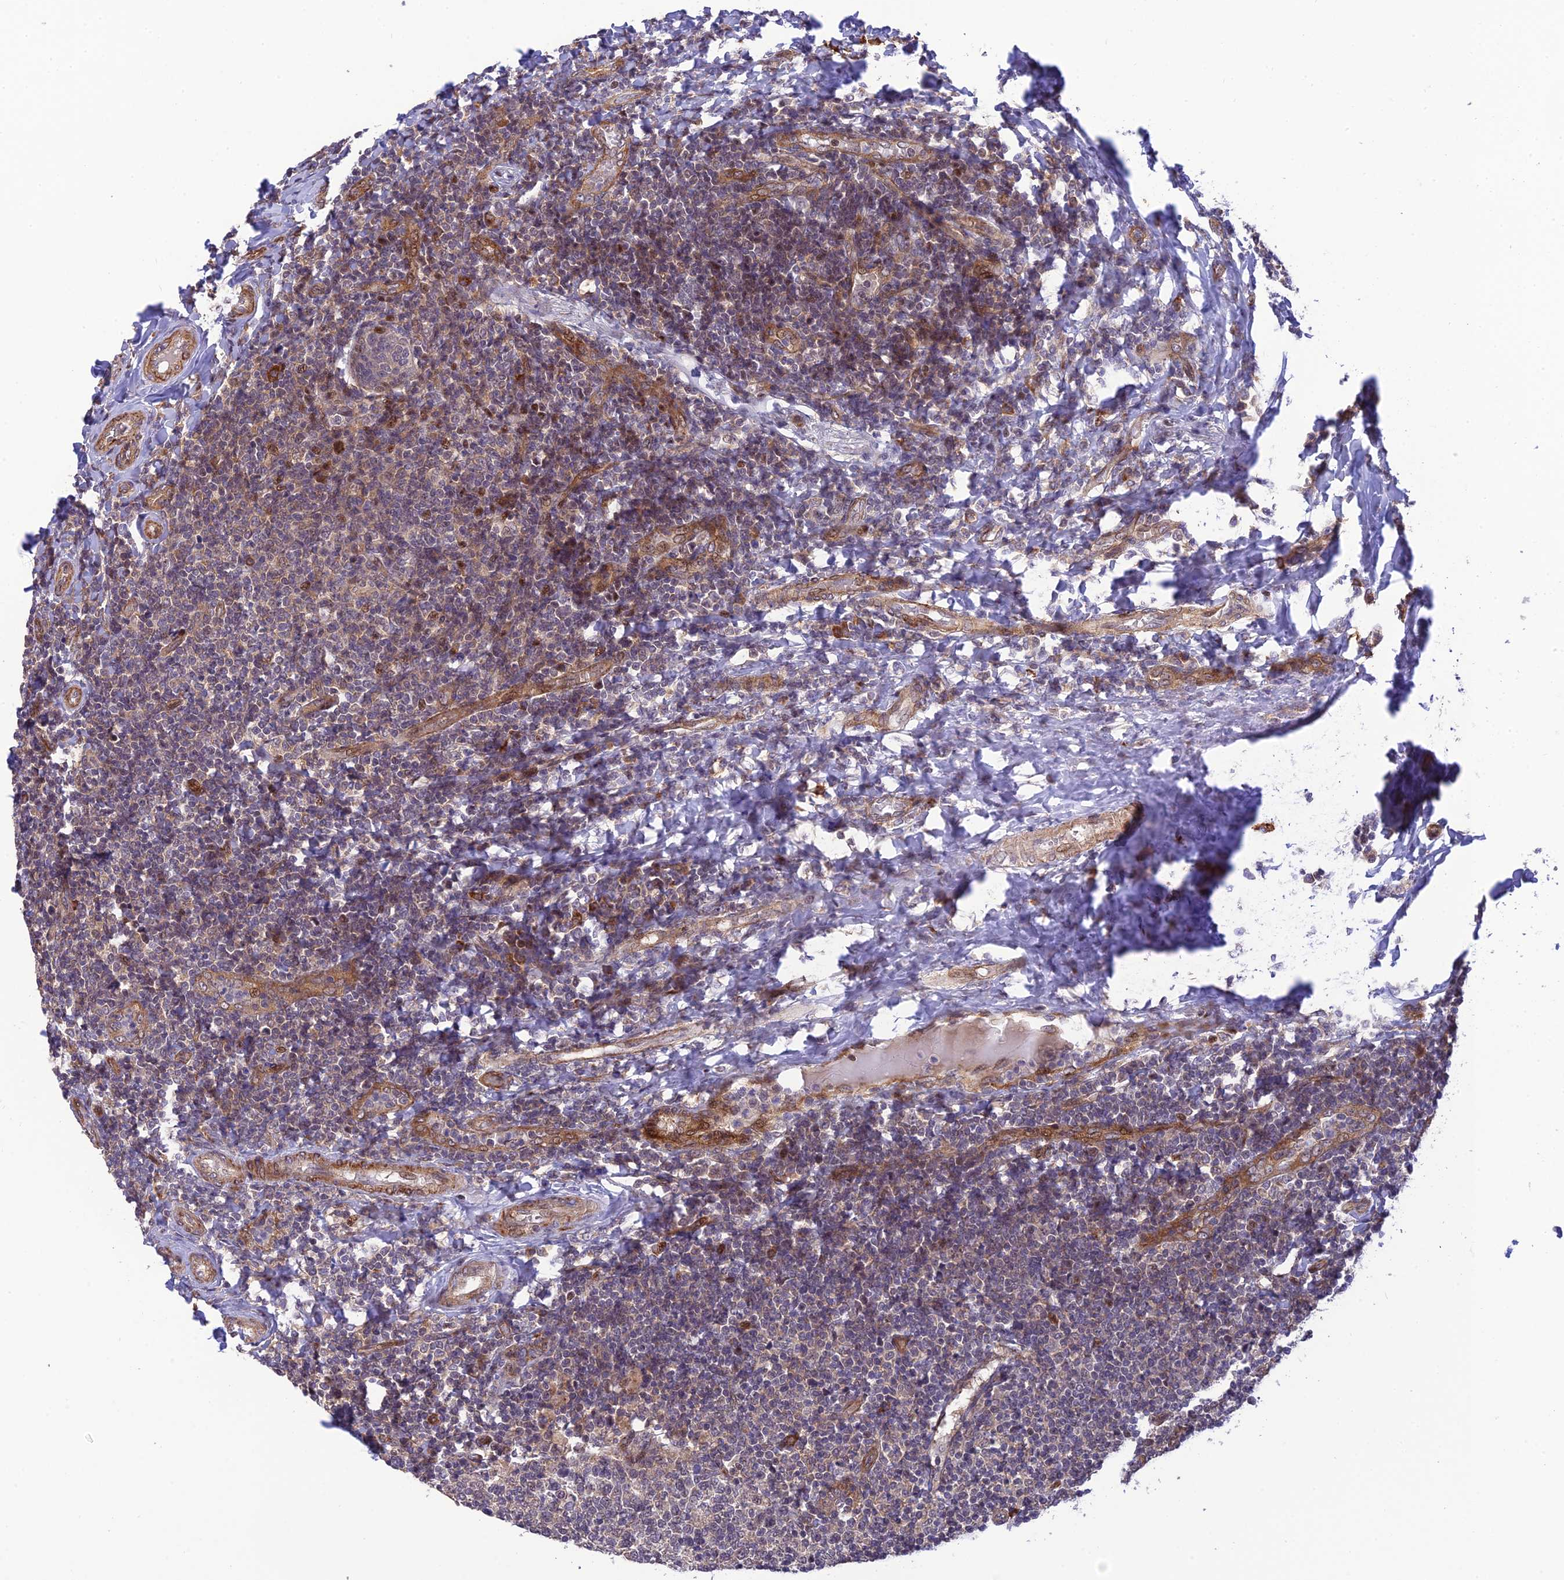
{"staining": {"intensity": "negative", "quantity": "none", "location": "none"}, "tissue": "tonsil", "cell_type": "Germinal center cells", "image_type": "normal", "snomed": [{"axis": "morphology", "description": "Normal tissue, NOS"}, {"axis": "topography", "description": "Tonsil"}], "caption": "An IHC histopathology image of normal tonsil is shown. There is no staining in germinal center cells of tonsil.", "gene": "ZNF584", "patient": {"sex": "female", "age": 19}}